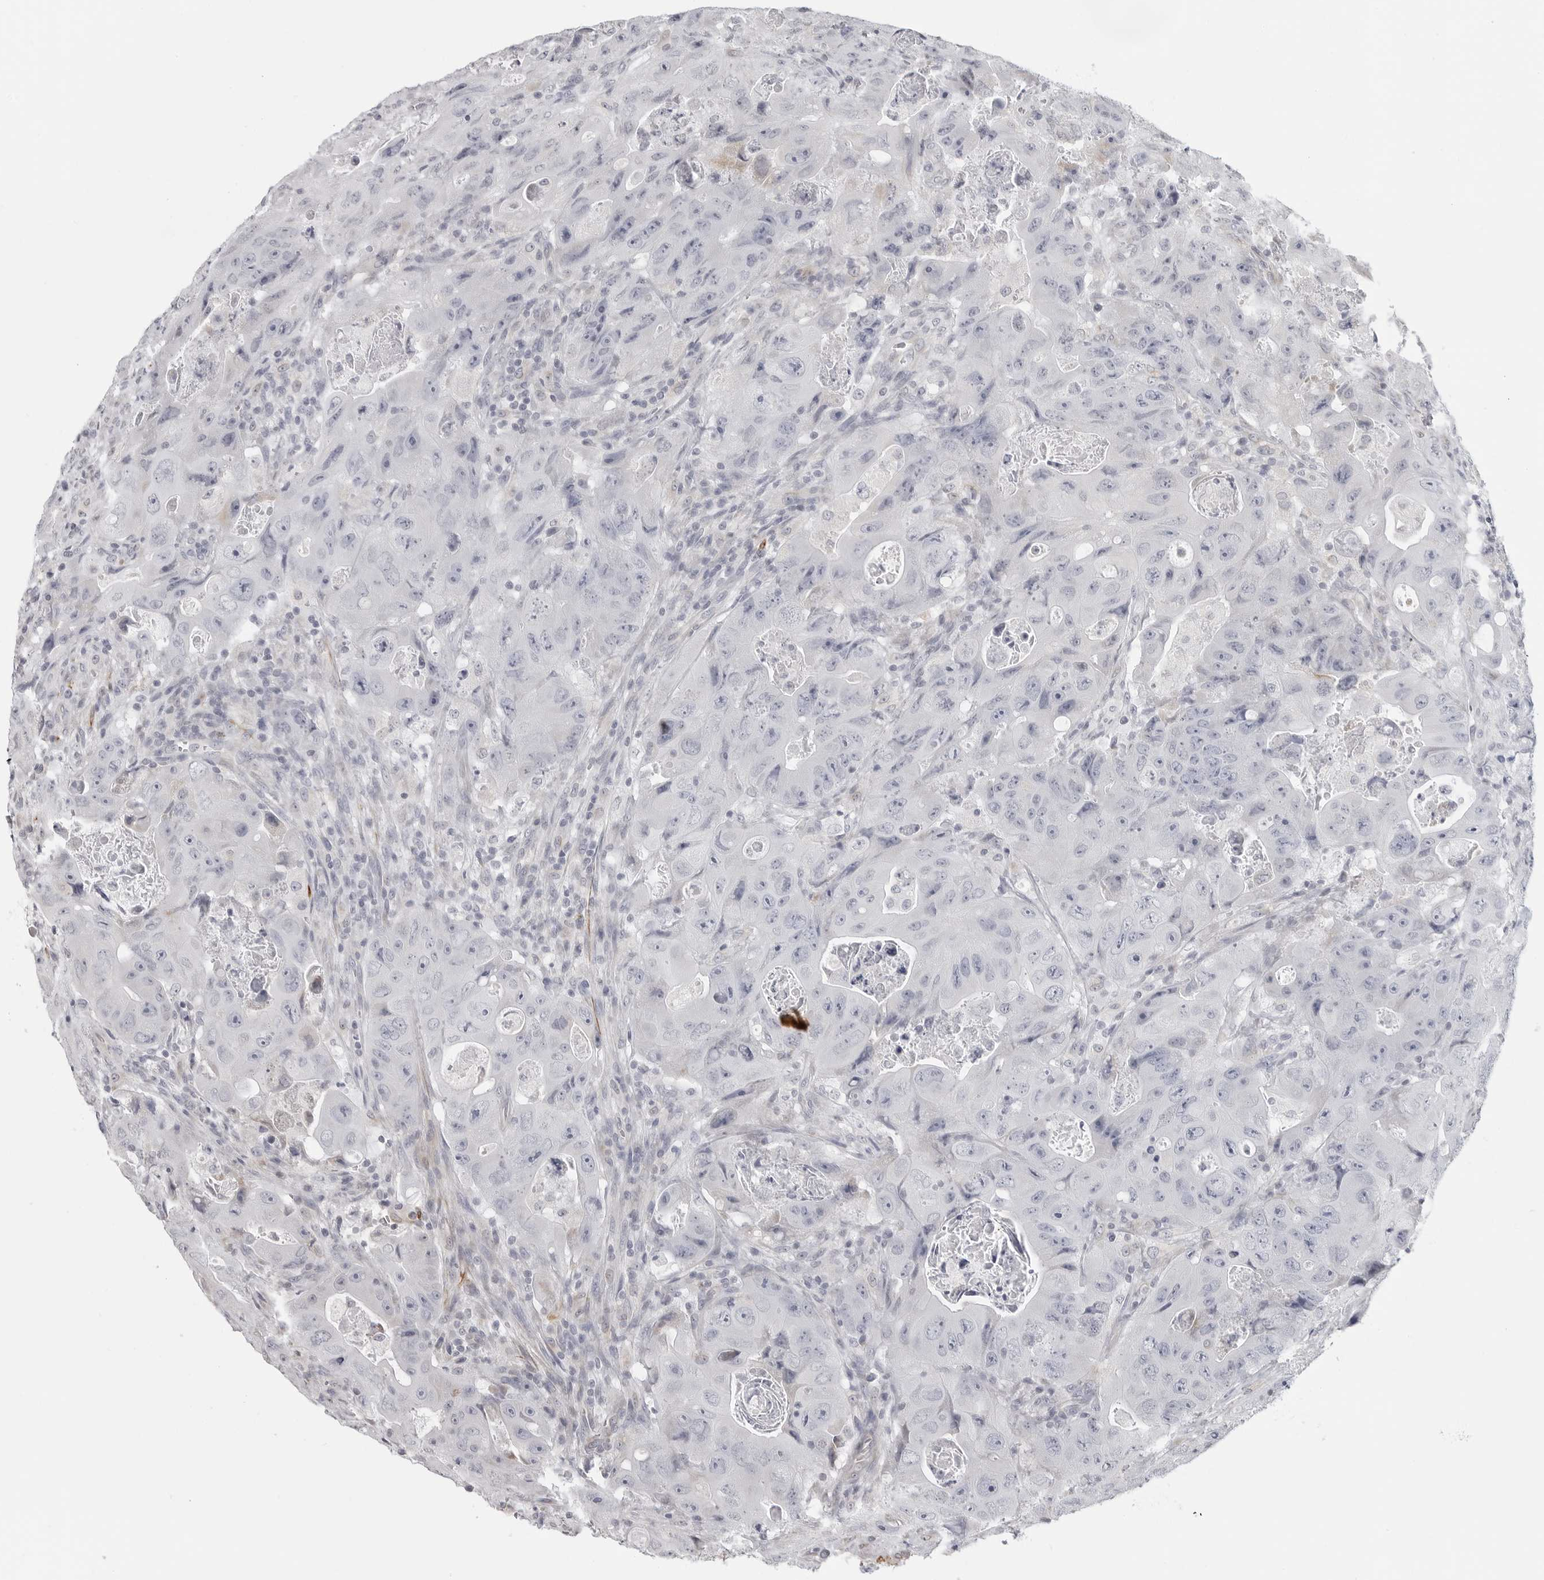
{"staining": {"intensity": "negative", "quantity": "none", "location": "none"}, "tissue": "colorectal cancer", "cell_type": "Tumor cells", "image_type": "cancer", "snomed": [{"axis": "morphology", "description": "Adenocarcinoma, NOS"}, {"axis": "topography", "description": "Colon"}], "caption": "Histopathology image shows no protein staining in tumor cells of adenocarcinoma (colorectal) tissue.", "gene": "MAP7D1", "patient": {"sex": "female", "age": 46}}